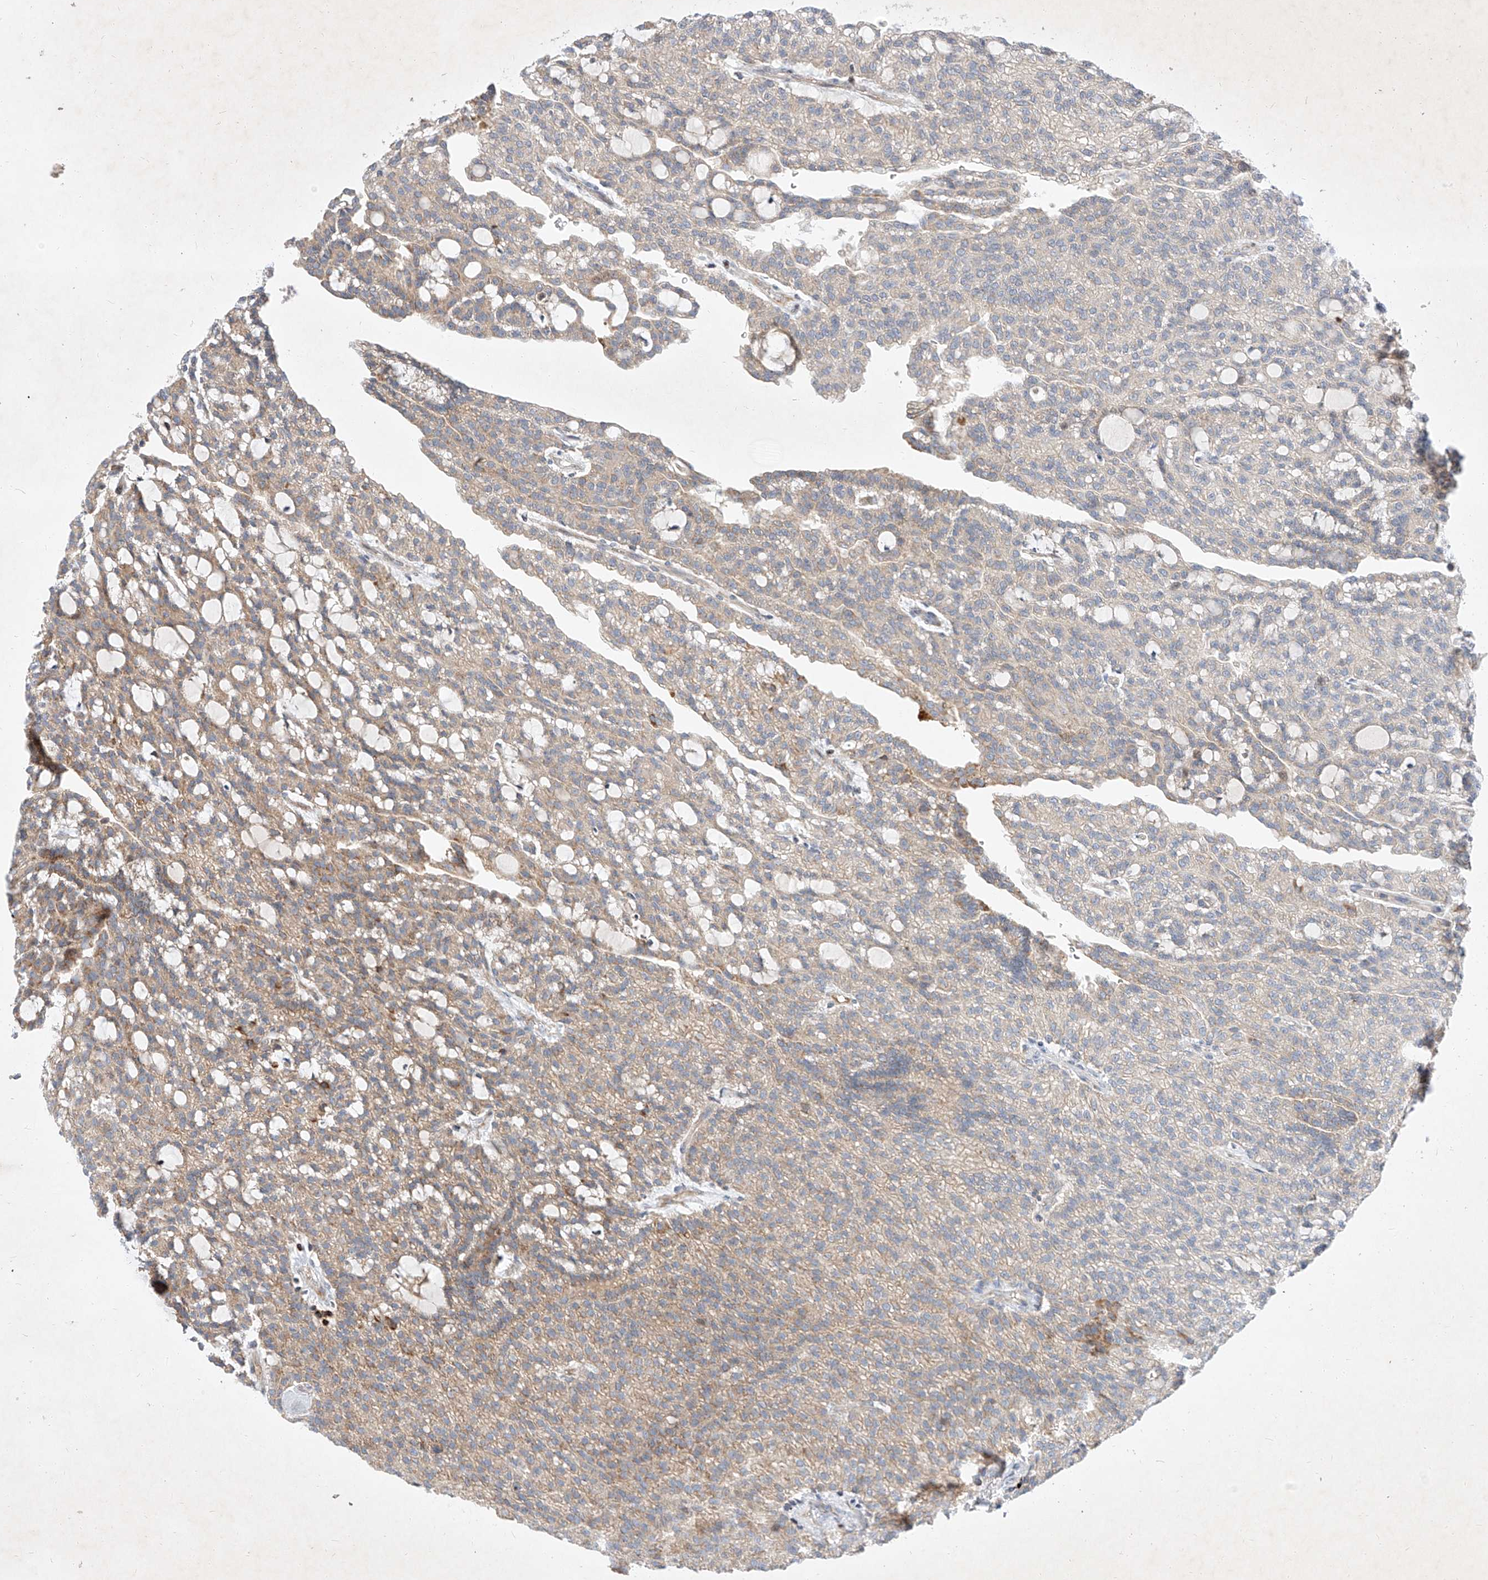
{"staining": {"intensity": "weak", "quantity": "25%-75%", "location": "cytoplasmic/membranous"}, "tissue": "renal cancer", "cell_type": "Tumor cells", "image_type": "cancer", "snomed": [{"axis": "morphology", "description": "Adenocarcinoma, NOS"}, {"axis": "topography", "description": "Kidney"}], "caption": "Immunohistochemical staining of human renal adenocarcinoma displays weak cytoplasmic/membranous protein expression in about 25%-75% of tumor cells.", "gene": "OSGEPL1", "patient": {"sex": "male", "age": 63}}